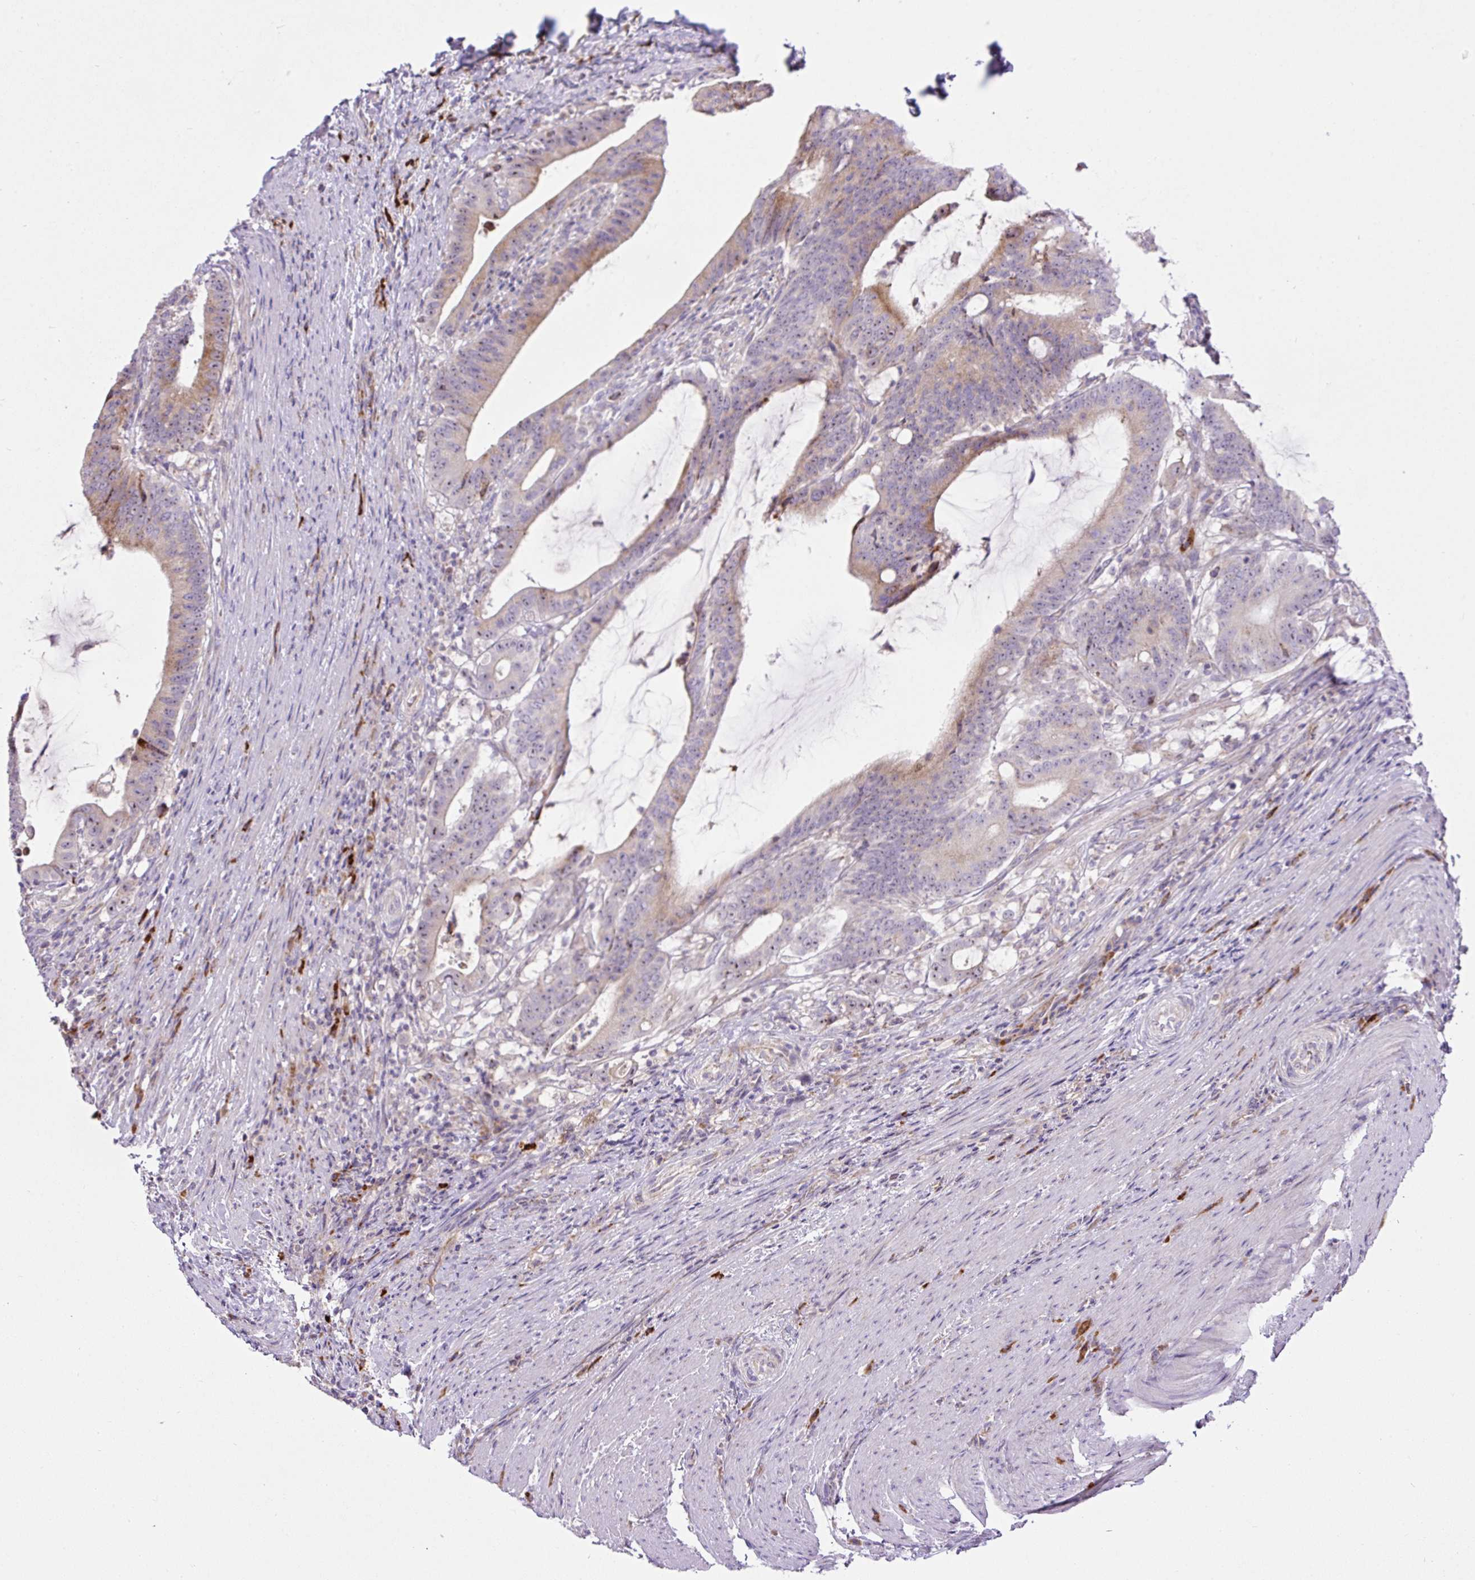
{"staining": {"intensity": "moderate", "quantity": "<25%", "location": "cytoplasmic/membranous"}, "tissue": "colorectal cancer", "cell_type": "Tumor cells", "image_type": "cancer", "snomed": [{"axis": "morphology", "description": "Adenocarcinoma, NOS"}, {"axis": "topography", "description": "Colon"}], "caption": "High-magnification brightfield microscopy of adenocarcinoma (colorectal) stained with DAB (3,3'-diaminobenzidine) (brown) and counterstained with hematoxylin (blue). tumor cells exhibit moderate cytoplasmic/membranous staining is seen in approximately<25% of cells.", "gene": "ZNF596", "patient": {"sex": "female", "age": 43}}